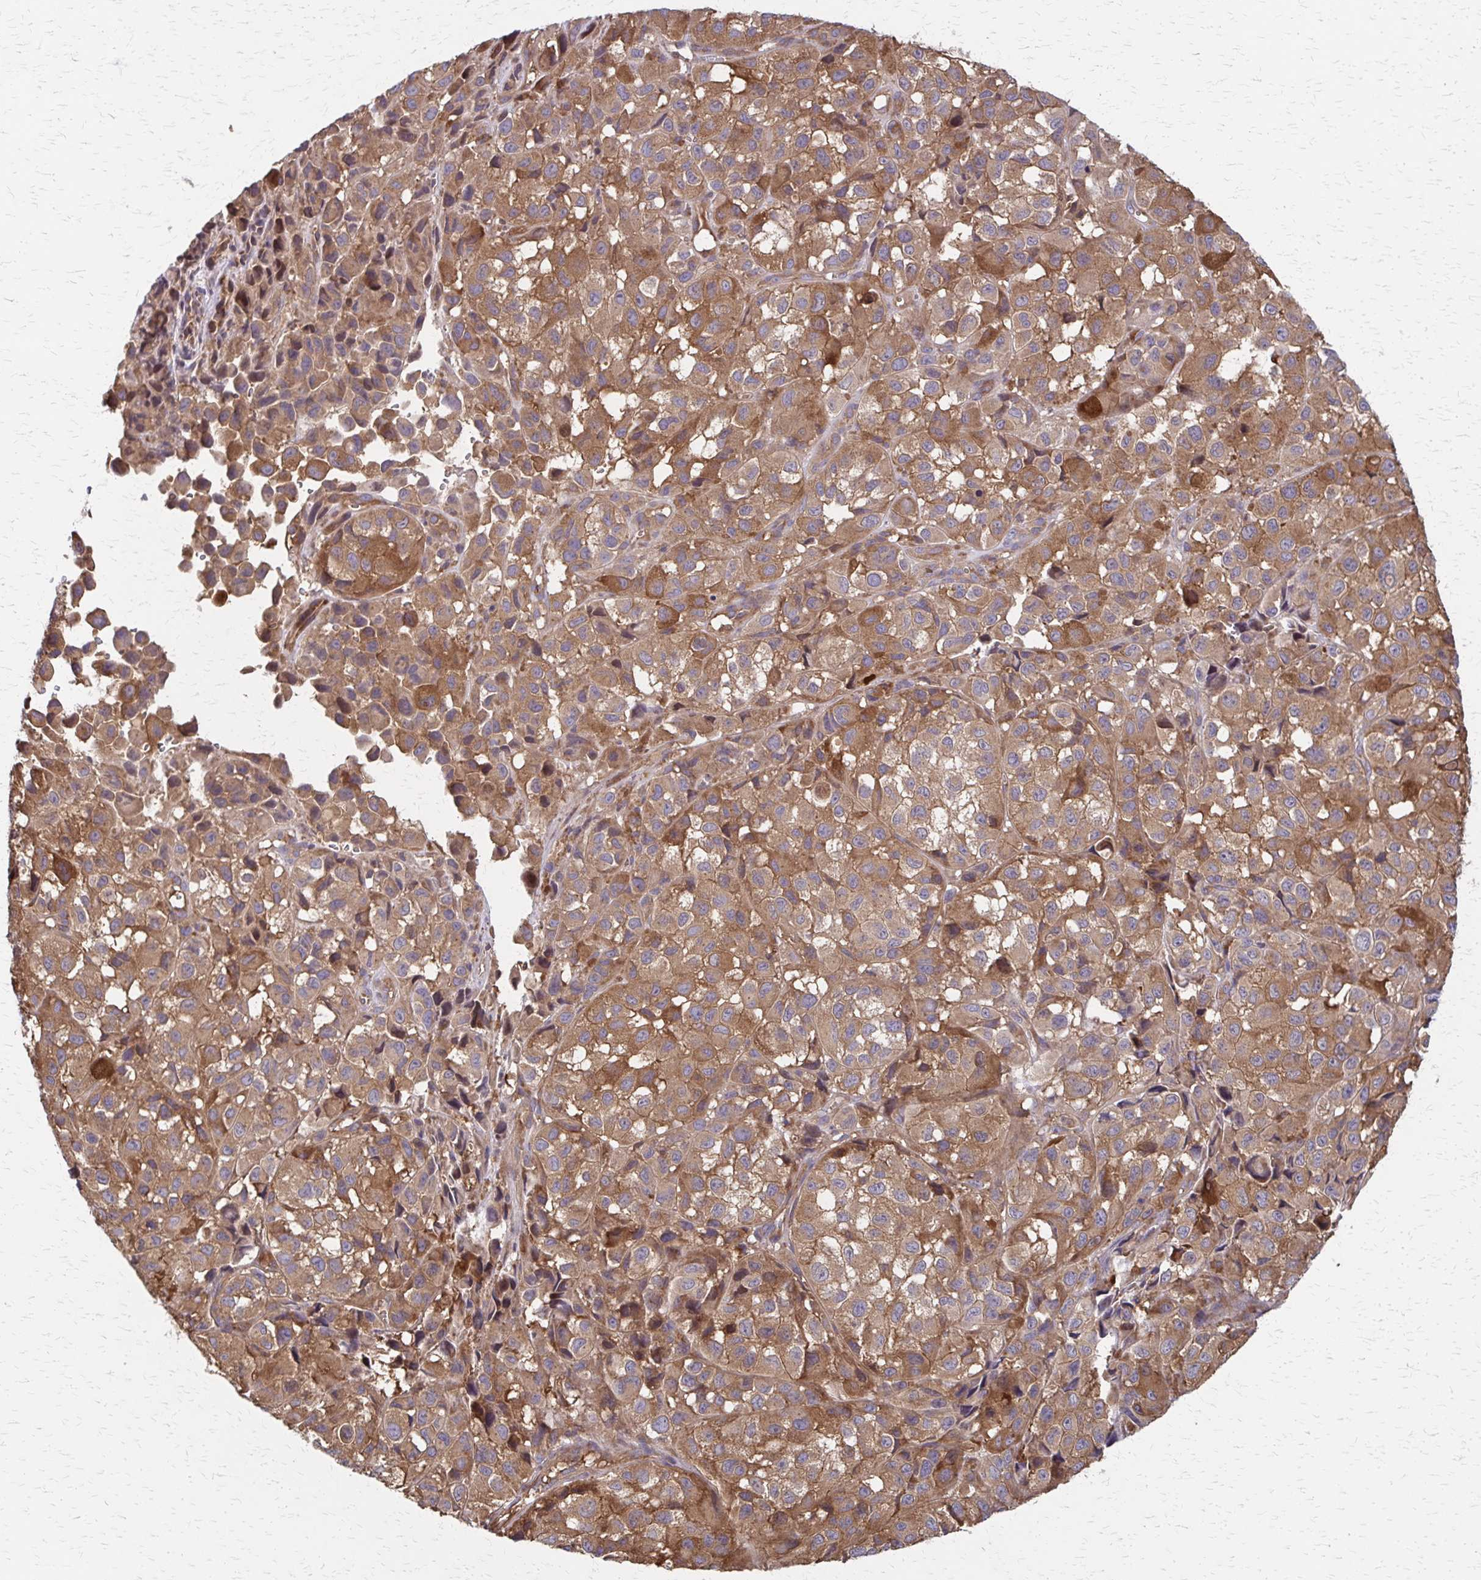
{"staining": {"intensity": "moderate", "quantity": ">75%", "location": "cytoplasmic/membranous"}, "tissue": "melanoma", "cell_type": "Tumor cells", "image_type": "cancer", "snomed": [{"axis": "morphology", "description": "Malignant melanoma, NOS"}, {"axis": "topography", "description": "Skin"}], "caption": "Immunohistochemical staining of melanoma displays medium levels of moderate cytoplasmic/membranous staining in about >75% of tumor cells.", "gene": "EEF2", "patient": {"sex": "male", "age": 93}}